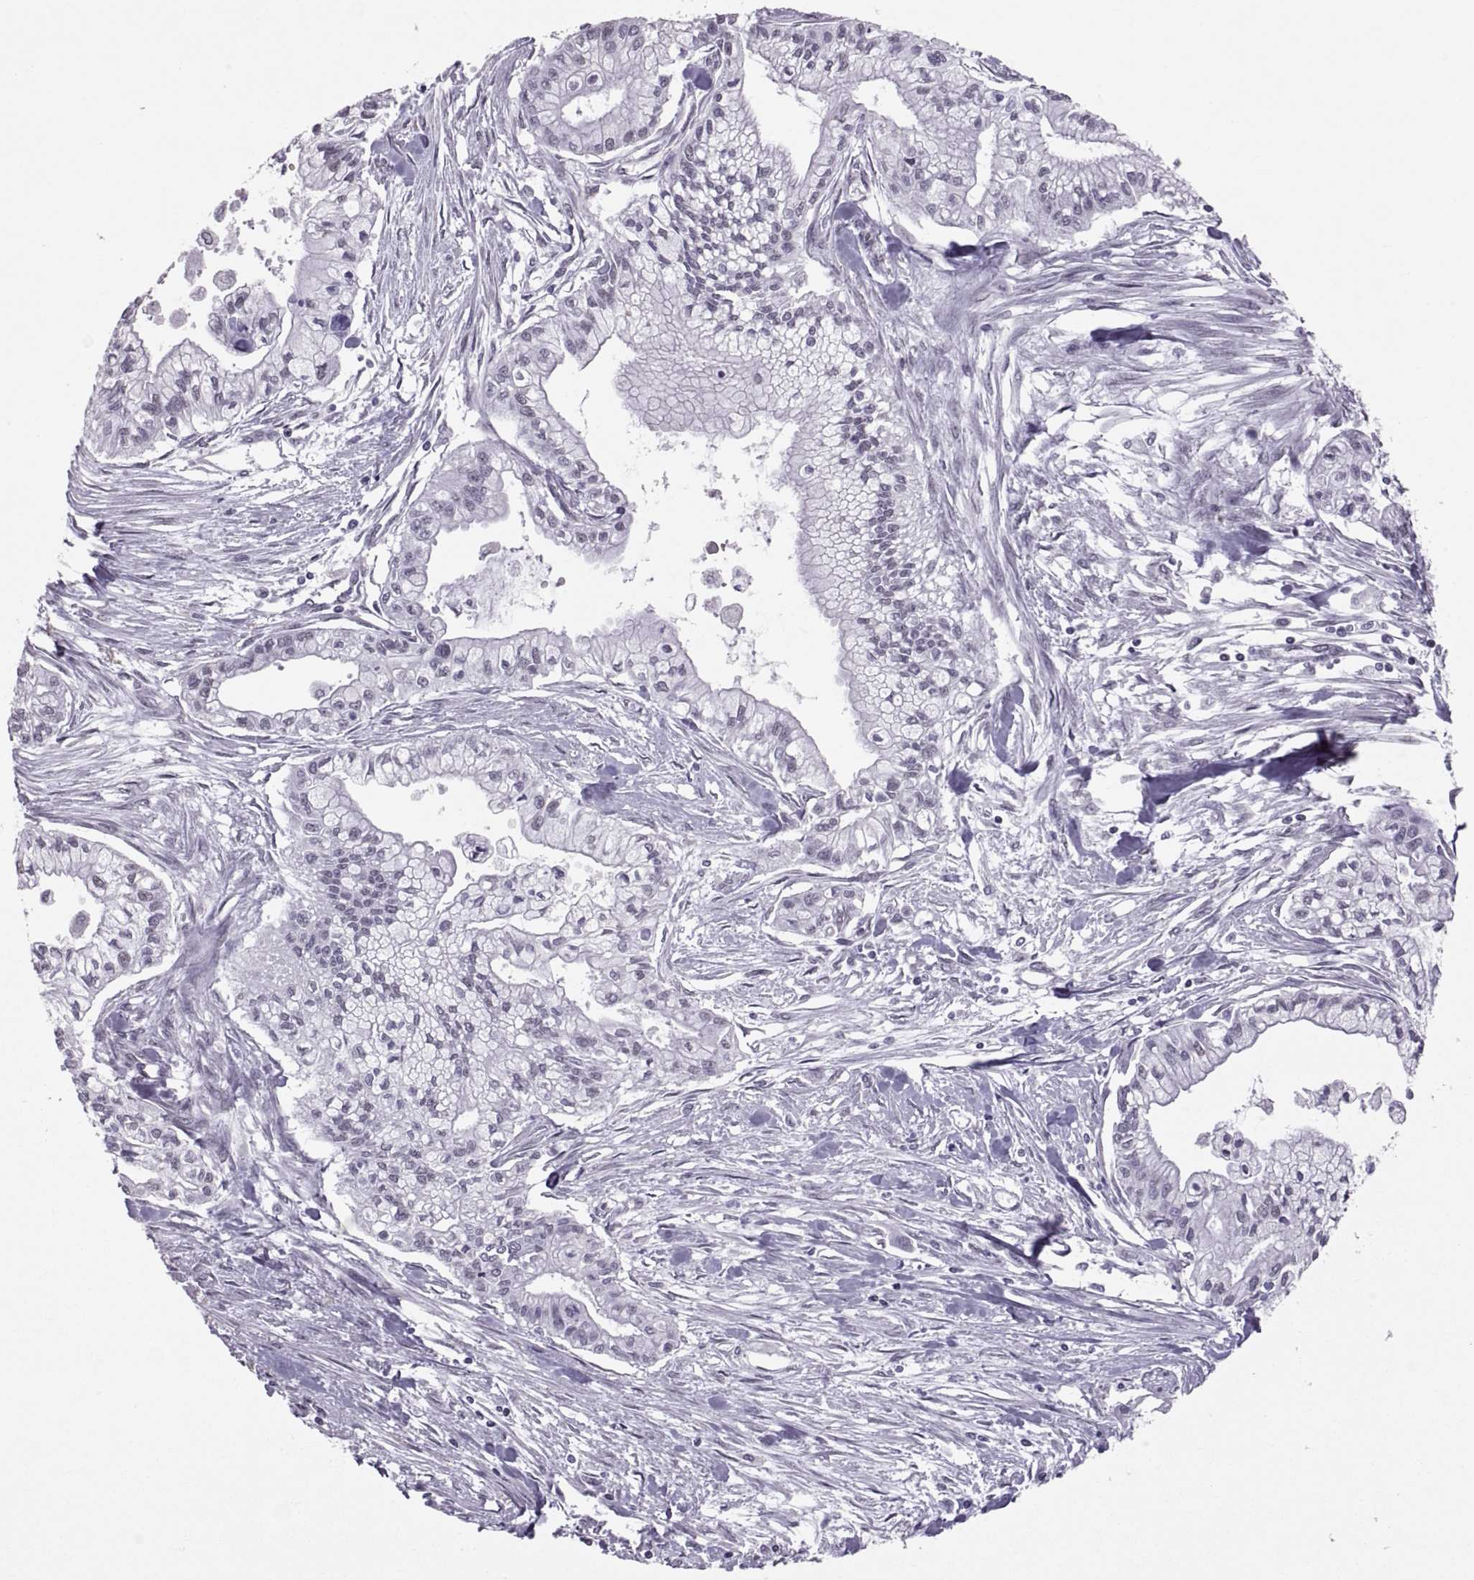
{"staining": {"intensity": "negative", "quantity": "none", "location": "none"}, "tissue": "pancreatic cancer", "cell_type": "Tumor cells", "image_type": "cancer", "snomed": [{"axis": "morphology", "description": "Adenocarcinoma, NOS"}, {"axis": "topography", "description": "Pancreas"}], "caption": "This photomicrograph is of adenocarcinoma (pancreatic) stained with immunohistochemistry (IHC) to label a protein in brown with the nuclei are counter-stained blue. There is no positivity in tumor cells.", "gene": "KRT77", "patient": {"sex": "male", "age": 54}}